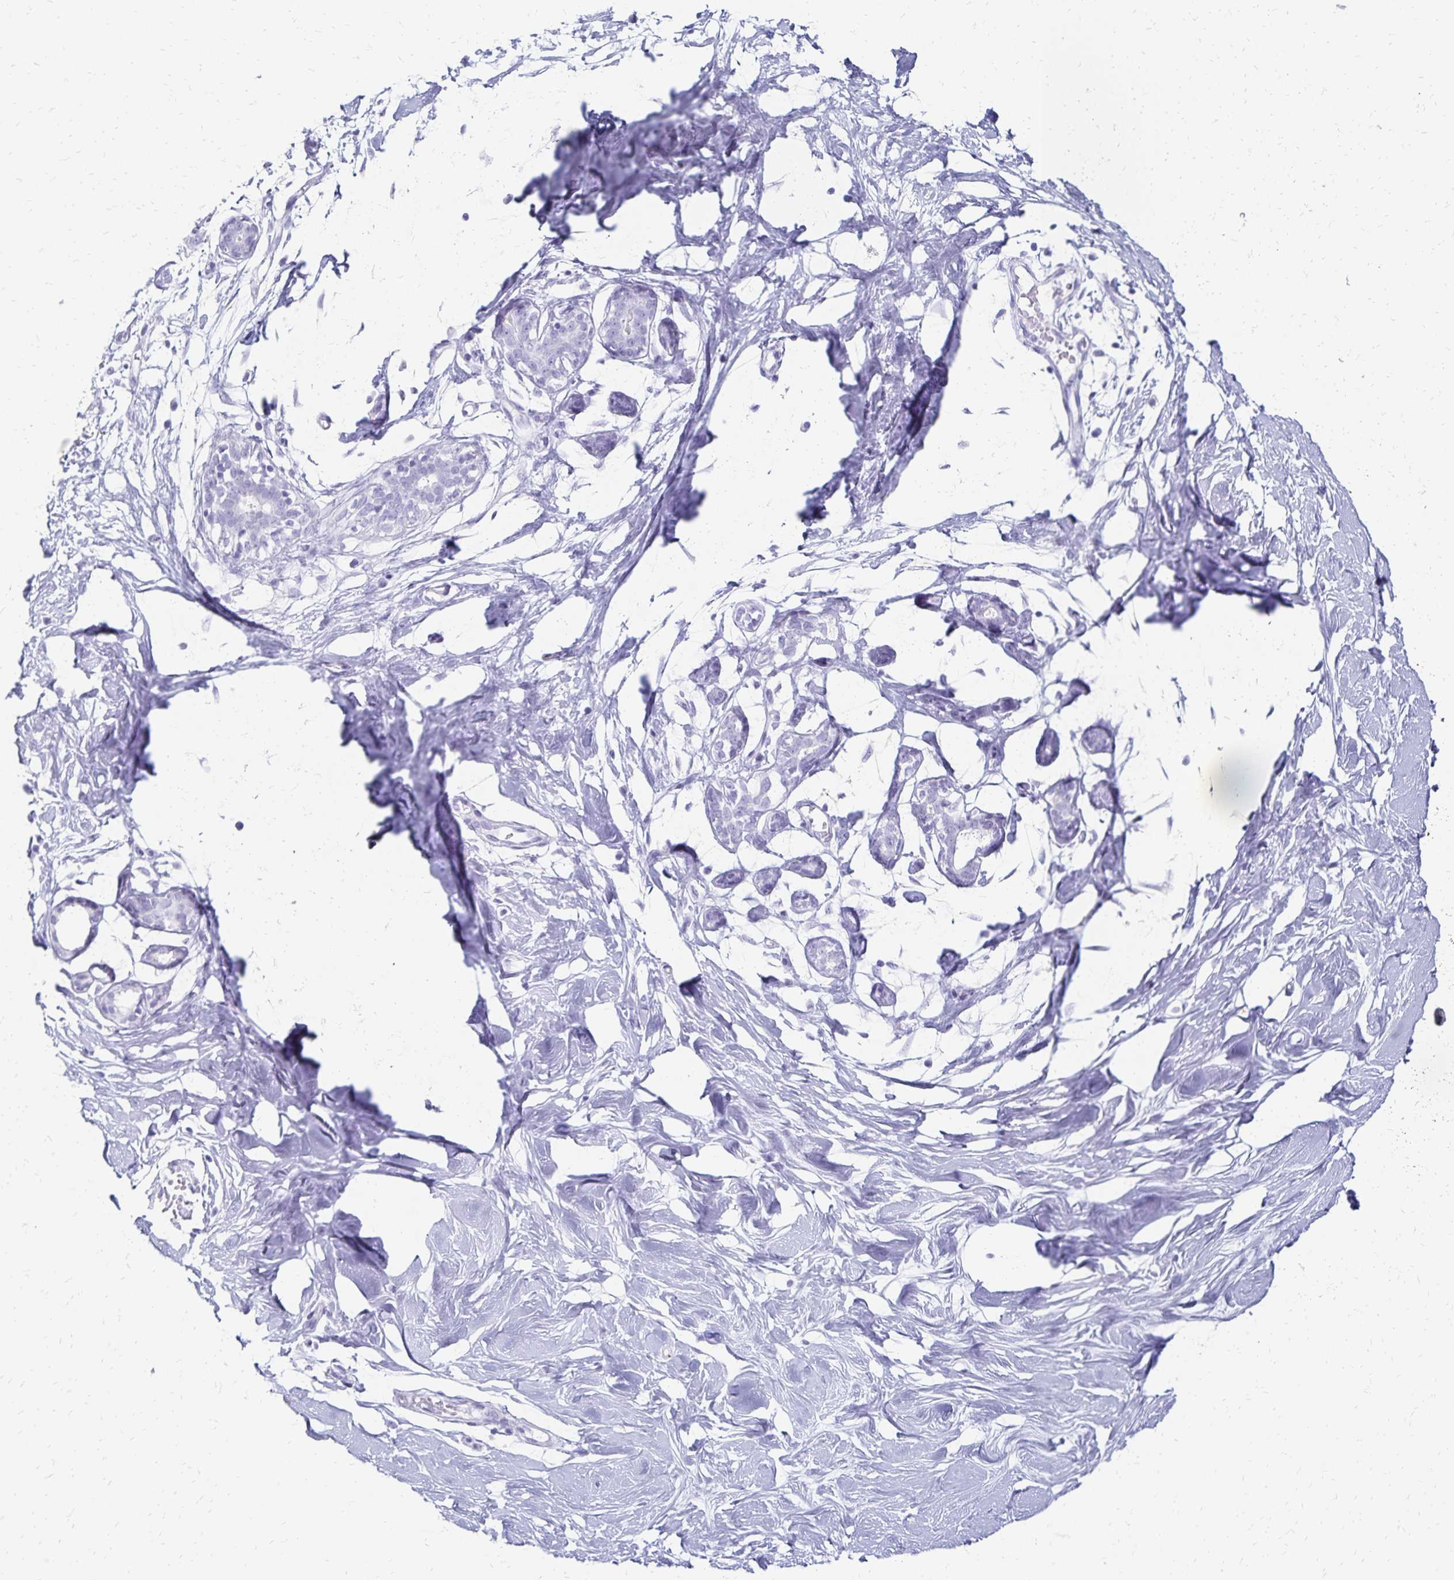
{"staining": {"intensity": "negative", "quantity": "none", "location": "none"}, "tissue": "breast", "cell_type": "Adipocytes", "image_type": "normal", "snomed": [{"axis": "morphology", "description": "Normal tissue, NOS"}, {"axis": "topography", "description": "Breast"}], "caption": "A micrograph of breast stained for a protein shows no brown staining in adipocytes.", "gene": "GIP", "patient": {"sex": "female", "age": 27}}